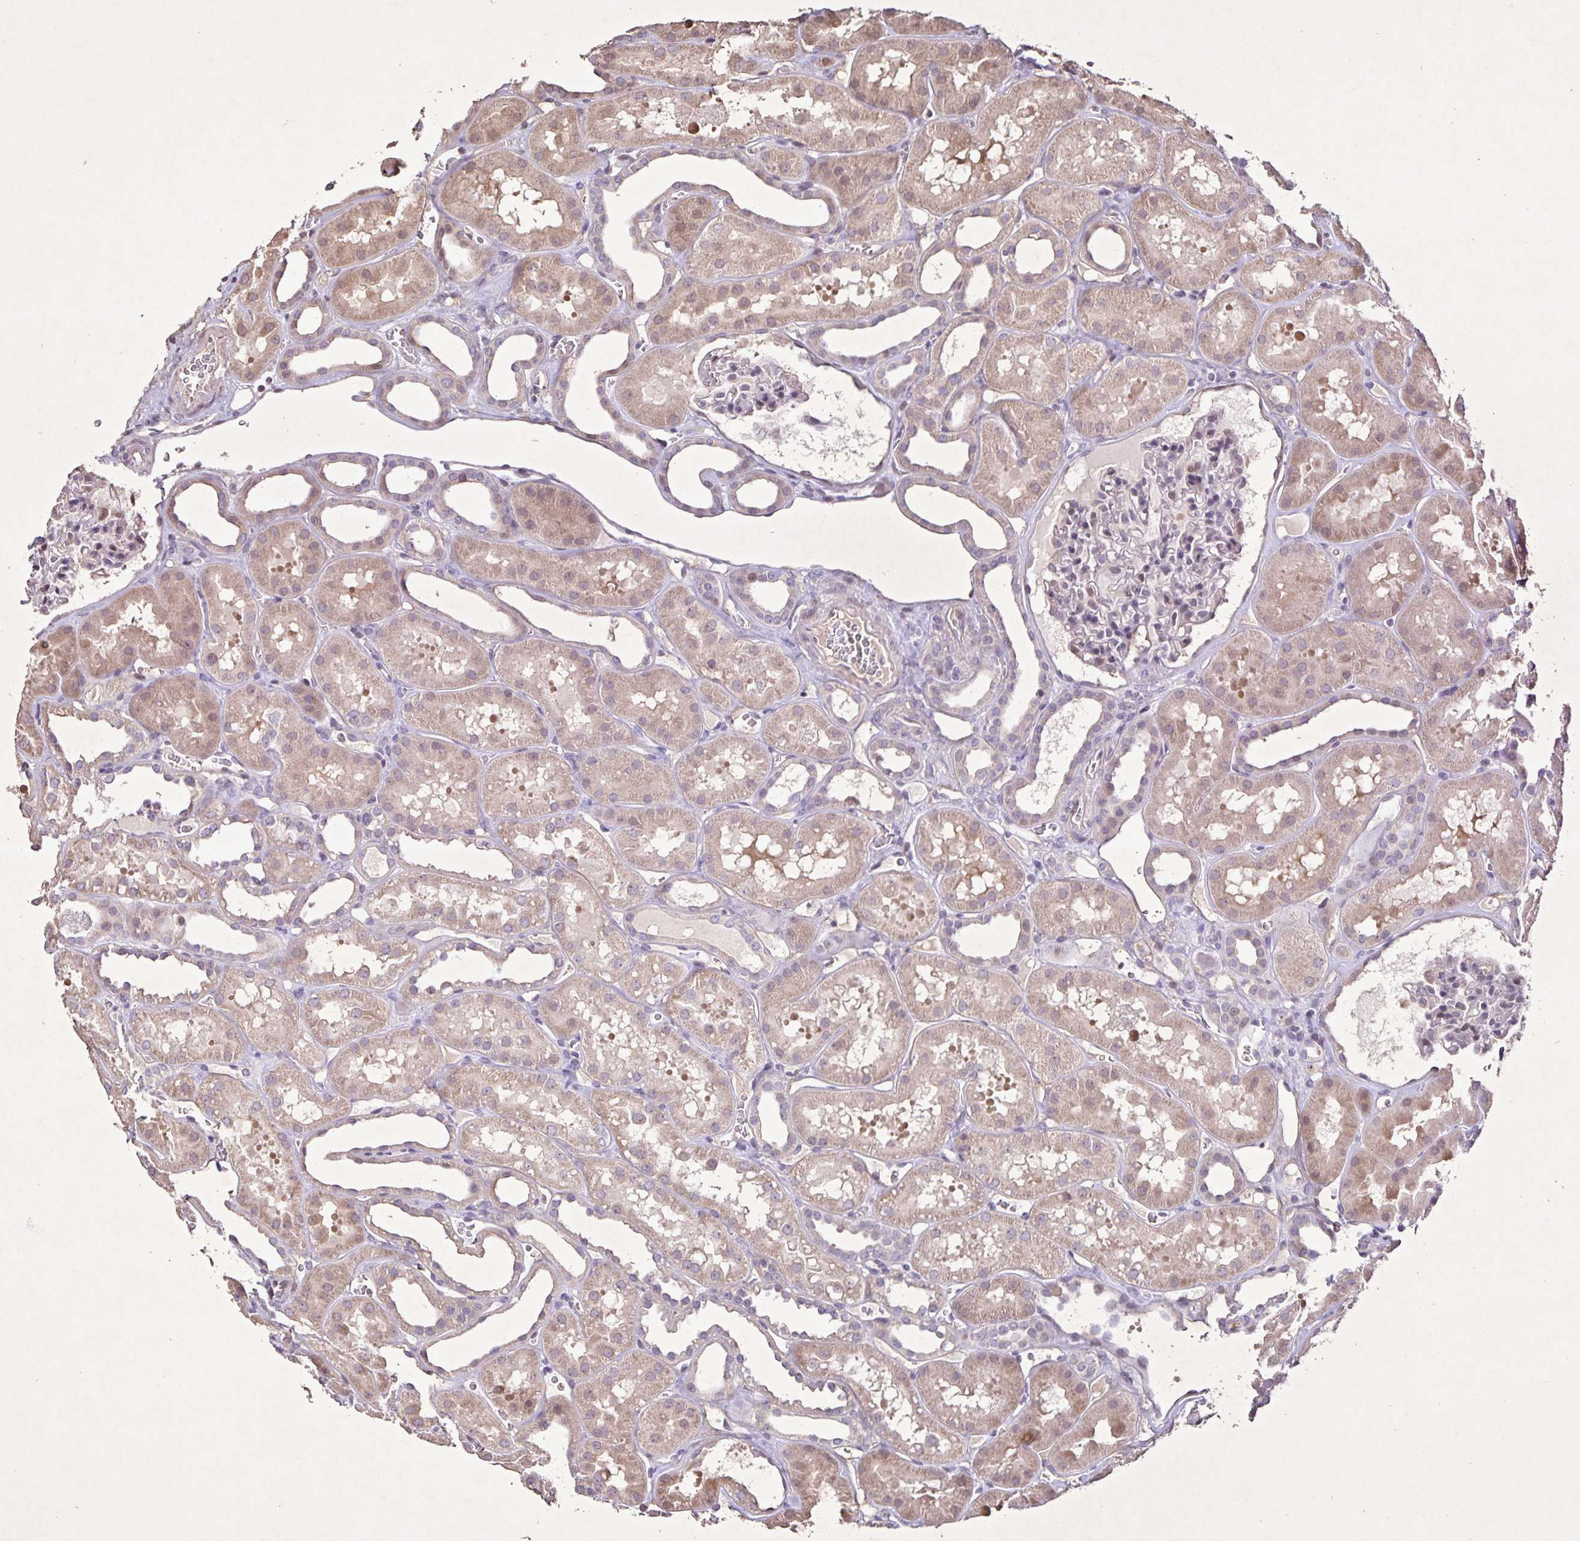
{"staining": {"intensity": "weak", "quantity": "<25%", "location": "nuclear"}, "tissue": "kidney", "cell_type": "Cells in glomeruli", "image_type": "normal", "snomed": [{"axis": "morphology", "description": "Normal tissue, NOS"}, {"axis": "topography", "description": "Kidney"}], "caption": "This photomicrograph is of benign kidney stained with immunohistochemistry (IHC) to label a protein in brown with the nuclei are counter-stained blue. There is no expression in cells in glomeruli. (Immunohistochemistry, brightfield microscopy, high magnification).", "gene": "GDF2", "patient": {"sex": "female", "age": 41}}